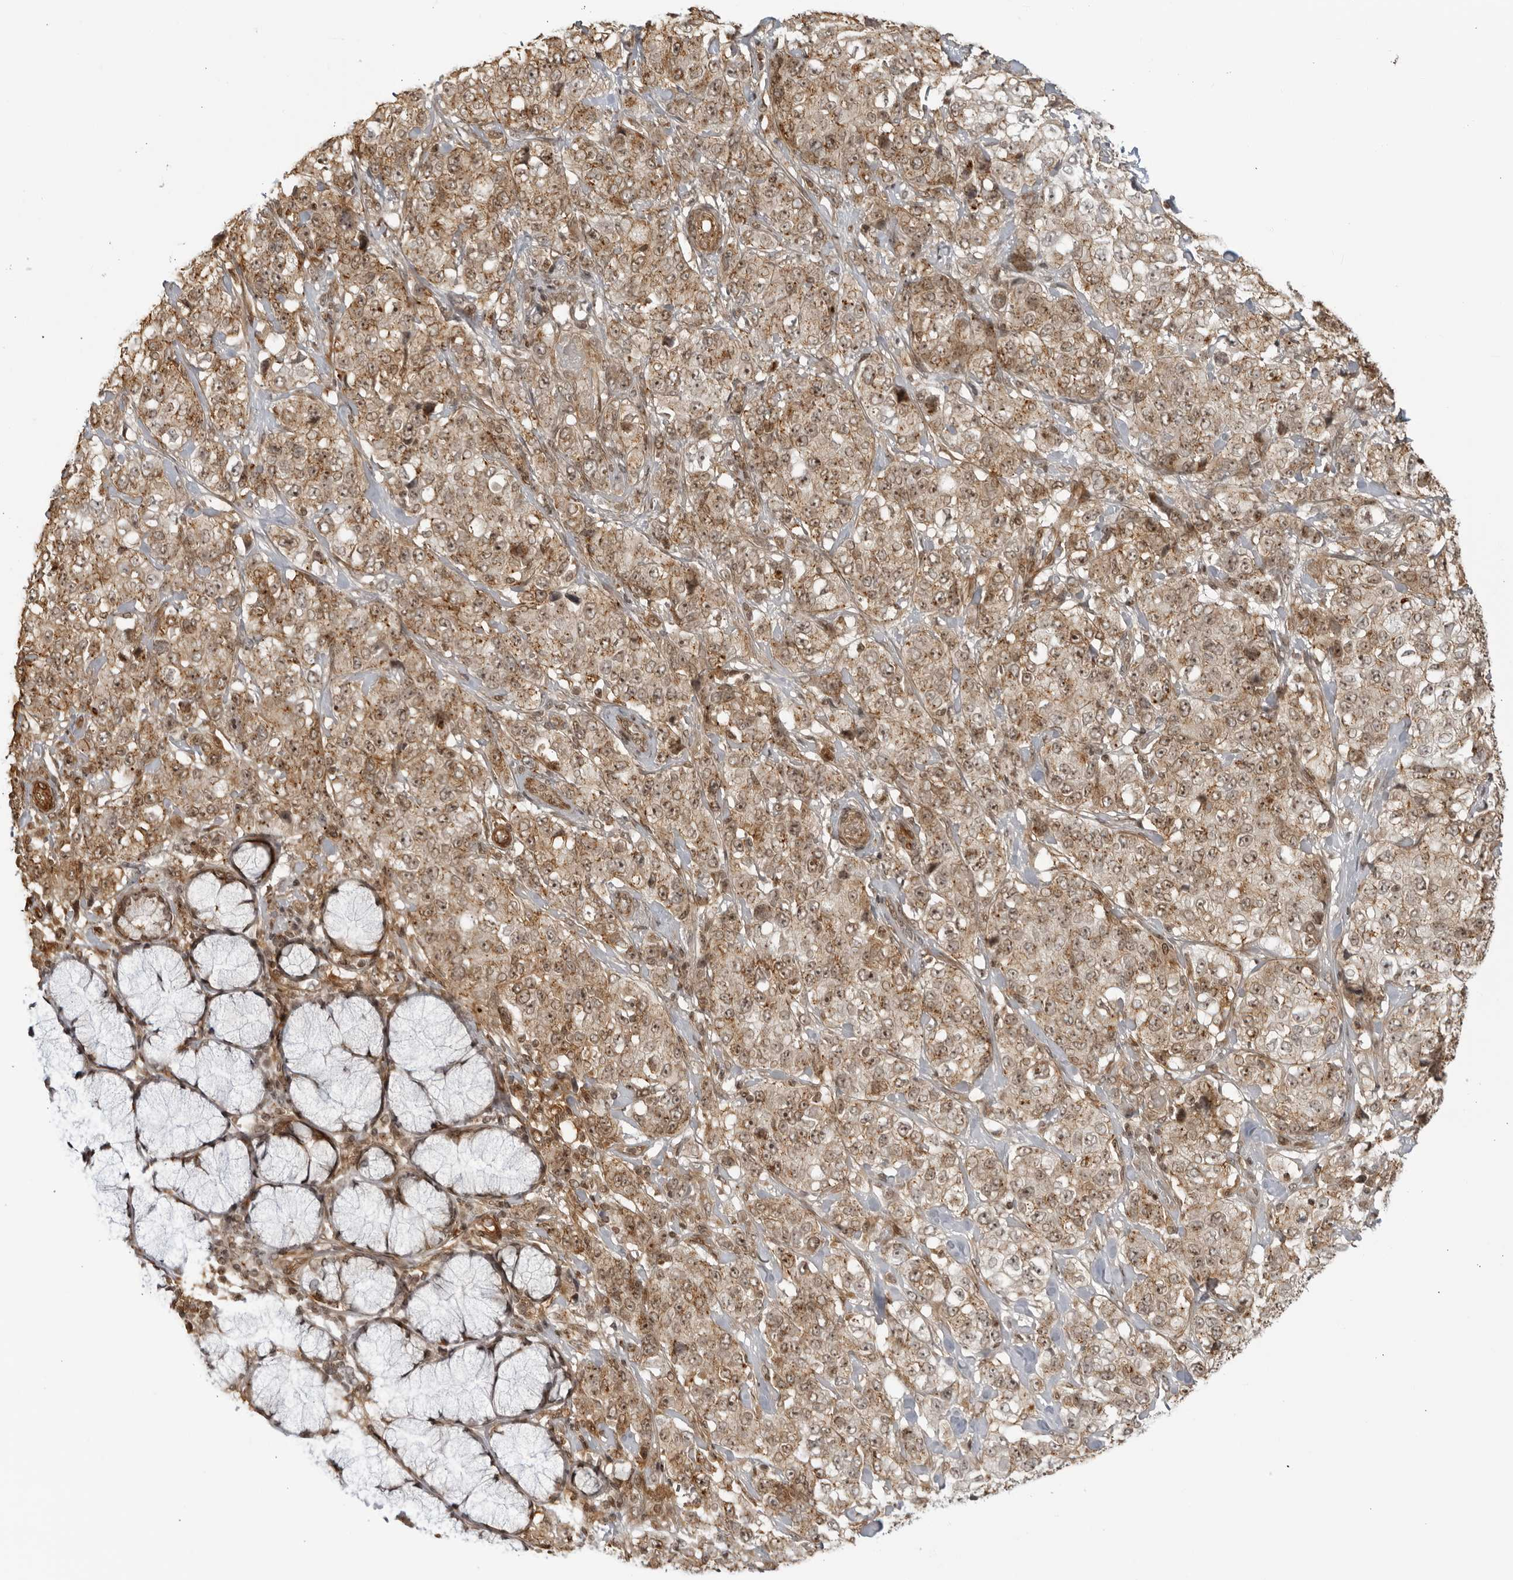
{"staining": {"intensity": "moderate", "quantity": ">75%", "location": "cytoplasmic/membranous,nuclear"}, "tissue": "stomach cancer", "cell_type": "Tumor cells", "image_type": "cancer", "snomed": [{"axis": "morphology", "description": "Adenocarcinoma, NOS"}, {"axis": "topography", "description": "Stomach"}], "caption": "Moderate cytoplasmic/membranous and nuclear staining is appreciated in about >75% of tumor cells in stomach cancer. (DAB (3,3'-diaminobenzidine) IHC, brown staining for protein, blue staining for nuclei).", "gene": "TCF21", "patient": {"sex": "male", "age": 48}}